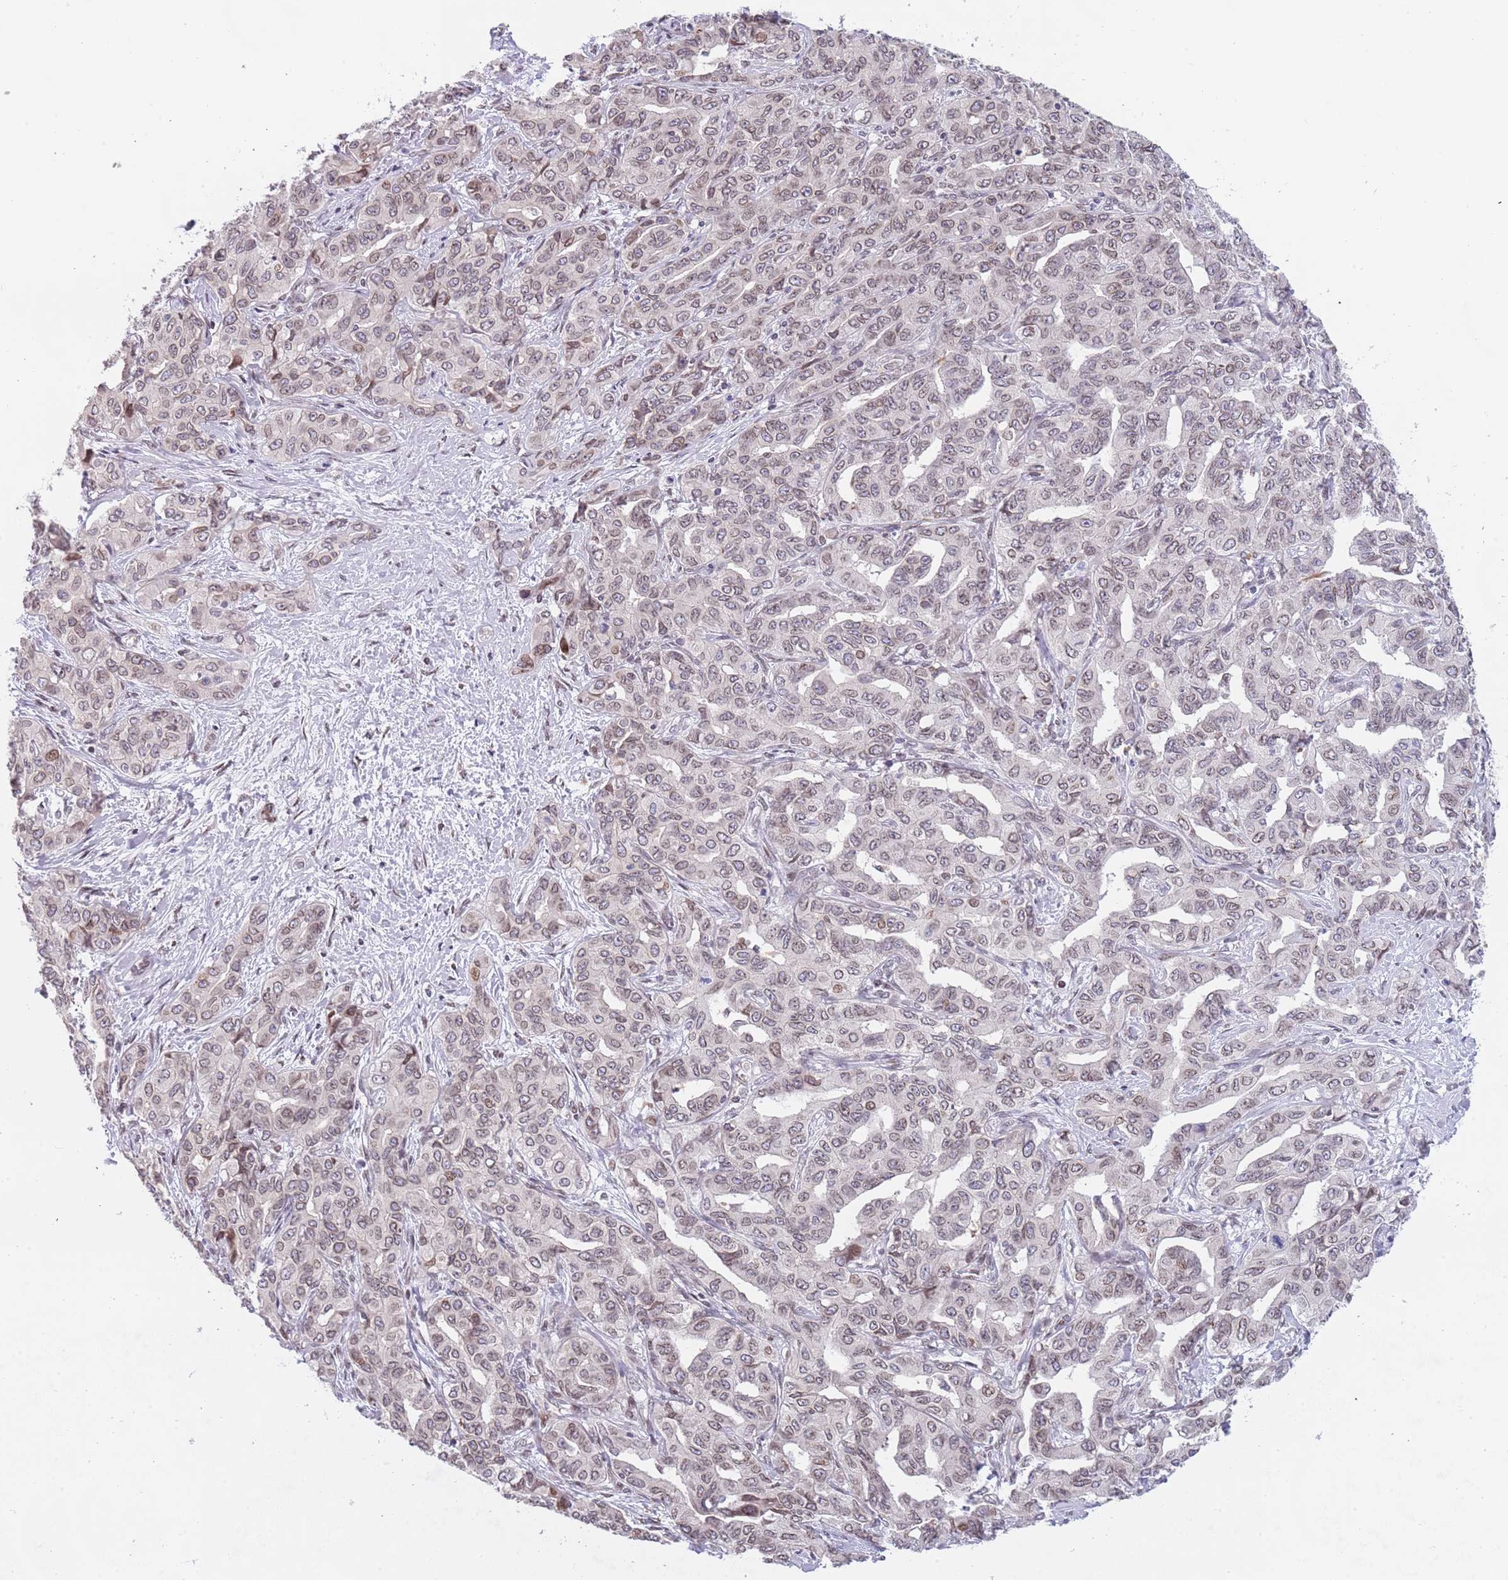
{"staining": {"intensity": "weak", "quantity": "25%-75%", "location": "nuclear"}, "tissue": "liver cancer", "cell_type": "Tumor cells", "image_type": "cancer", "snomed": [{"axis": "morphology", "description": "Cholangiocarcinoma"}, {"axis": "topography", "description": "Liver"}], "caption": "Immunohistochemical staining of human cholangiocarcinoma (liver) displays low levels of weak nuclear expression in about 25%-75% of tumor cells.", "gene": "KLHDC2", "patient": {"sex": "male", "age": 59}}